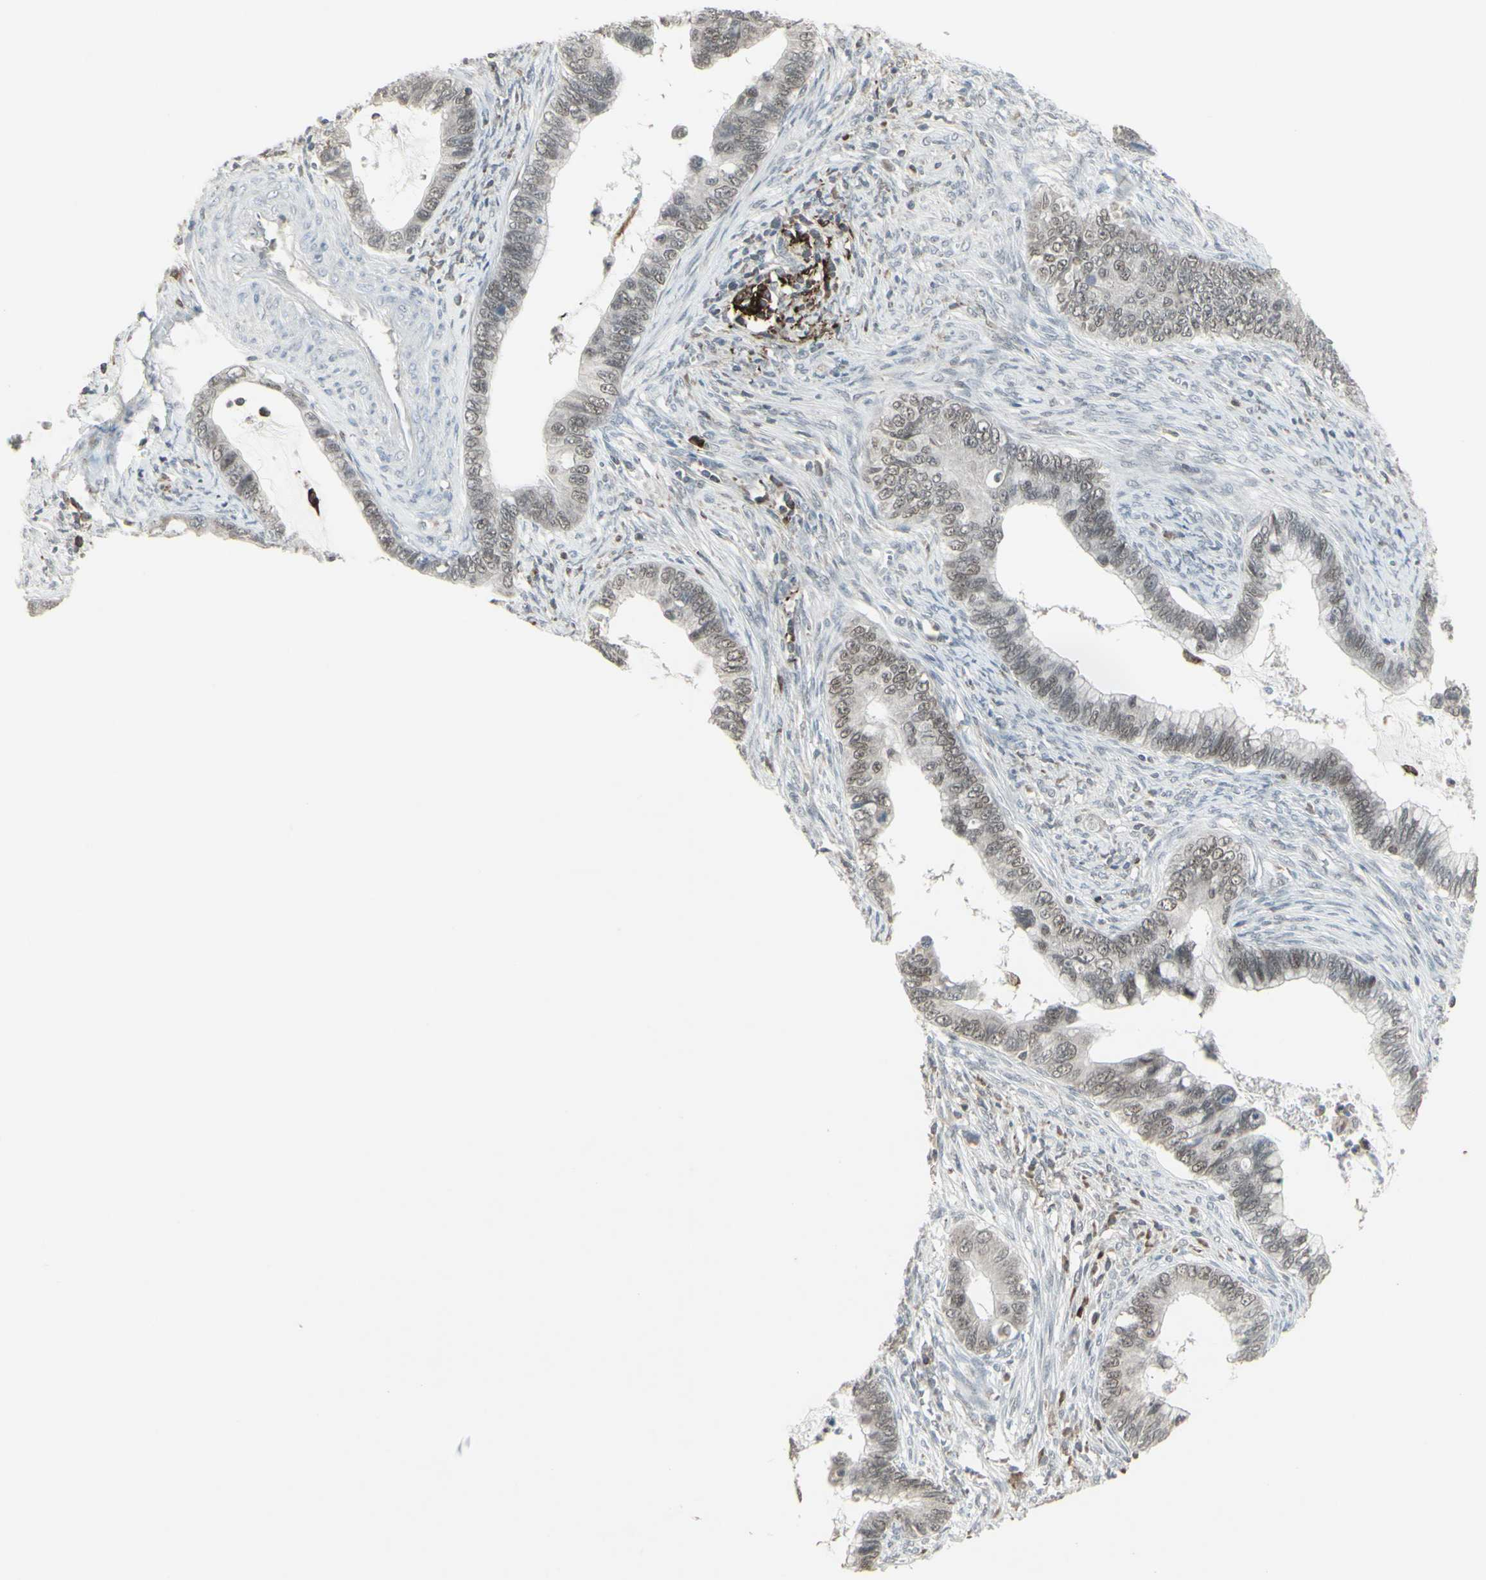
{"staining": {"intensity": "weak", "quantity": "<25%", "location": "nuclear"}, "tissue": "cervical cancer", "cell_type": "Tumor cells", "image_type": "cancer", "snomed": [{"axis": "morphology", "description": "Adenocarcinoma, NOS"}, {"axis": "topography", "description": "Cervix"}], "caption": "IHC image of neoplastic tissue: cervical adenocarcinoma stained with DAB (3,3'-diaminobenzidine) demonstrates no significant protein positivity in tumor cells.", "gene": "SAMSN1", "patient": {"sex": "female", "age": 44}}